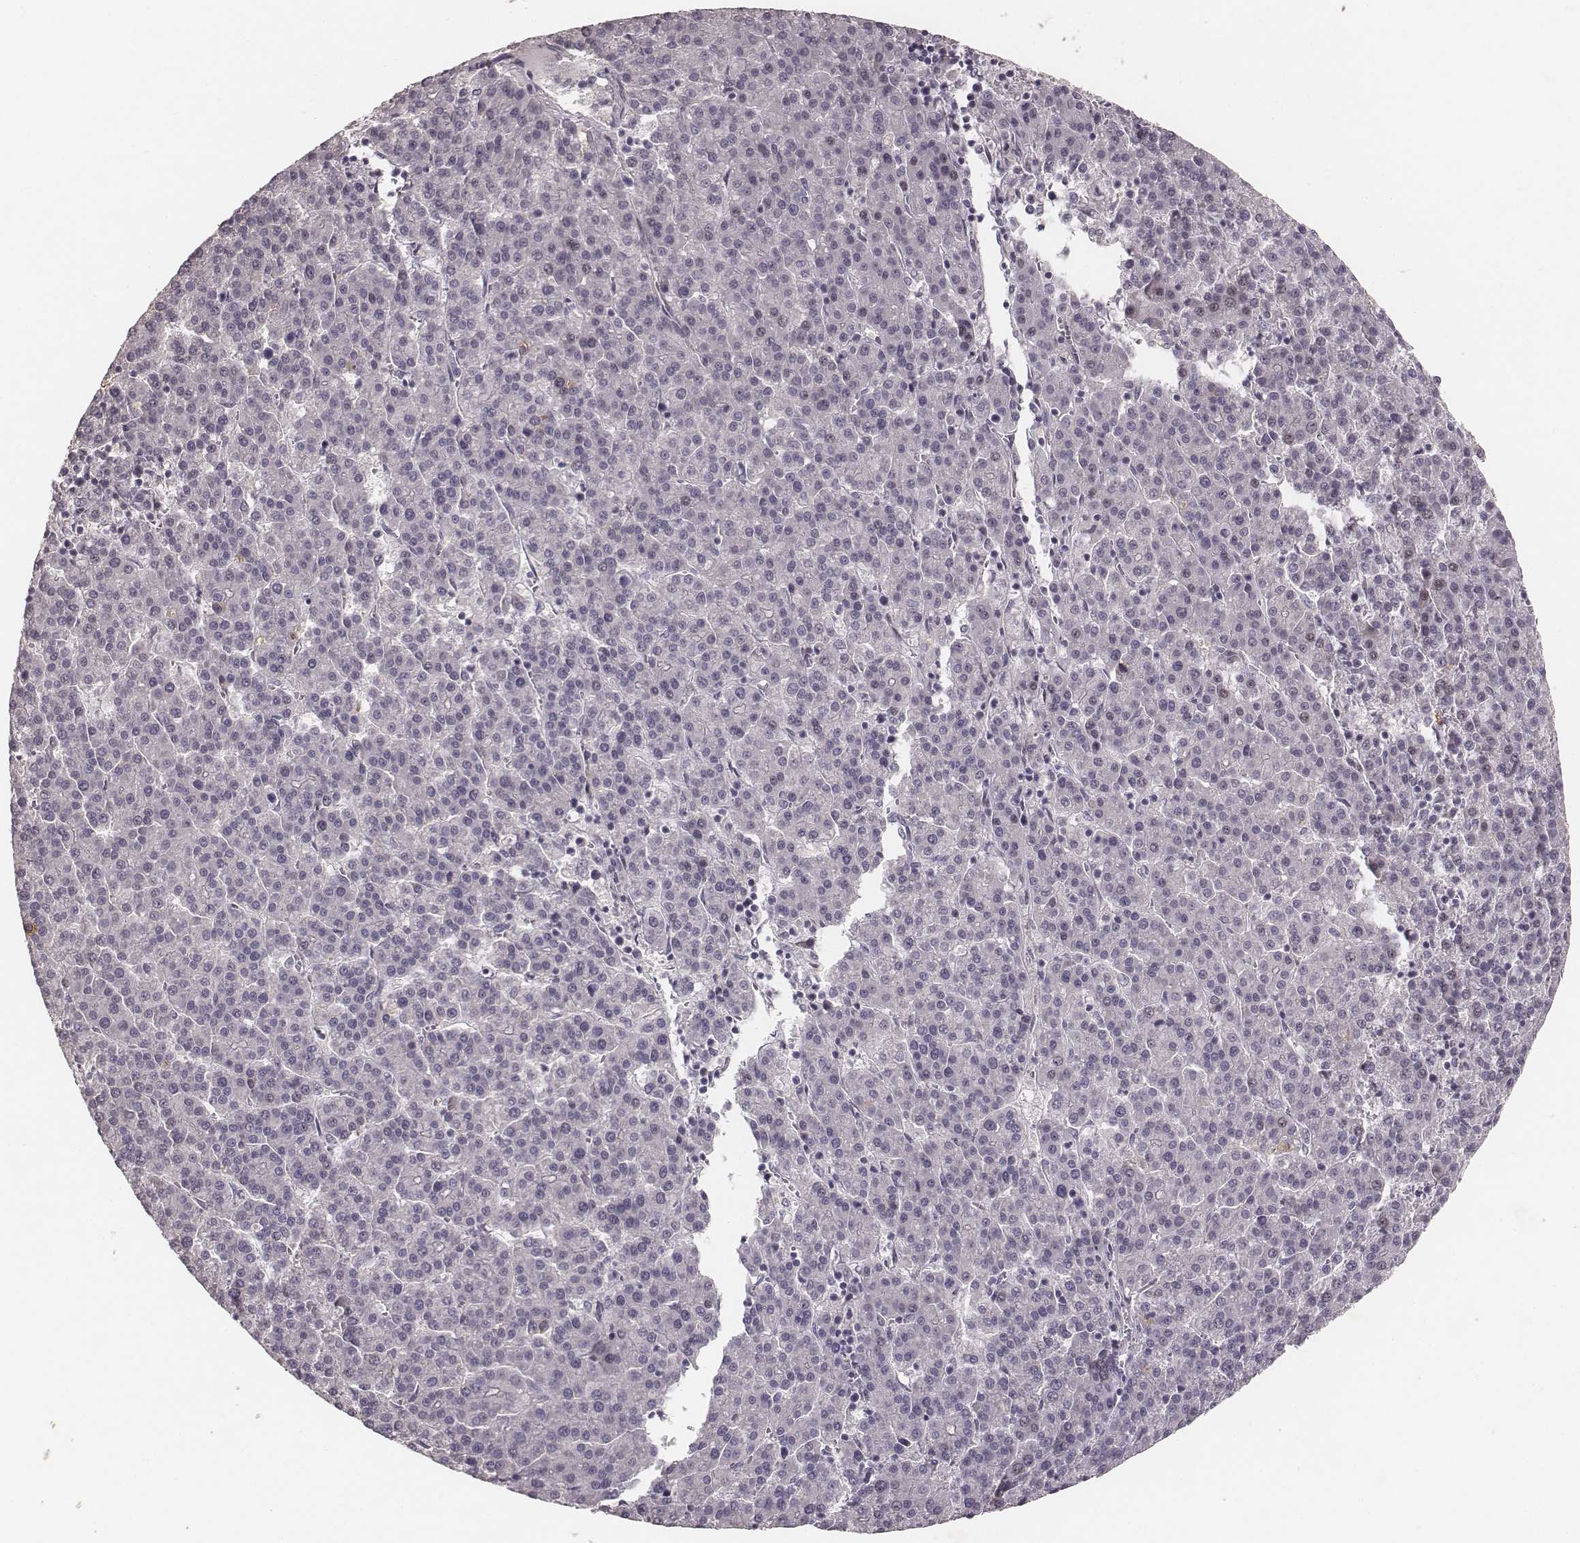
{"staining": {"intensity": "negative", "quantity": "none", "location": "none"}, "tissue": "liver cancer", "cell_type": "Tumor cells", "image_type": "cancer", "snomed": [{"axis": "morphology", "description": "Carcinoma, Hepatocellular, NOS"}, {"axis": "topography", "description": "Liver"}], "caption": "Immunohistochemistry micrograph of neoplastic tissue: hepatocellular carcinoma (liver) stained with DAB (3,3'-diaminobenzidine) reveals no significant protein staining in tumor cells.", "gene": "MADCAM1", "patient": {"sex": "female", "age": 58}}